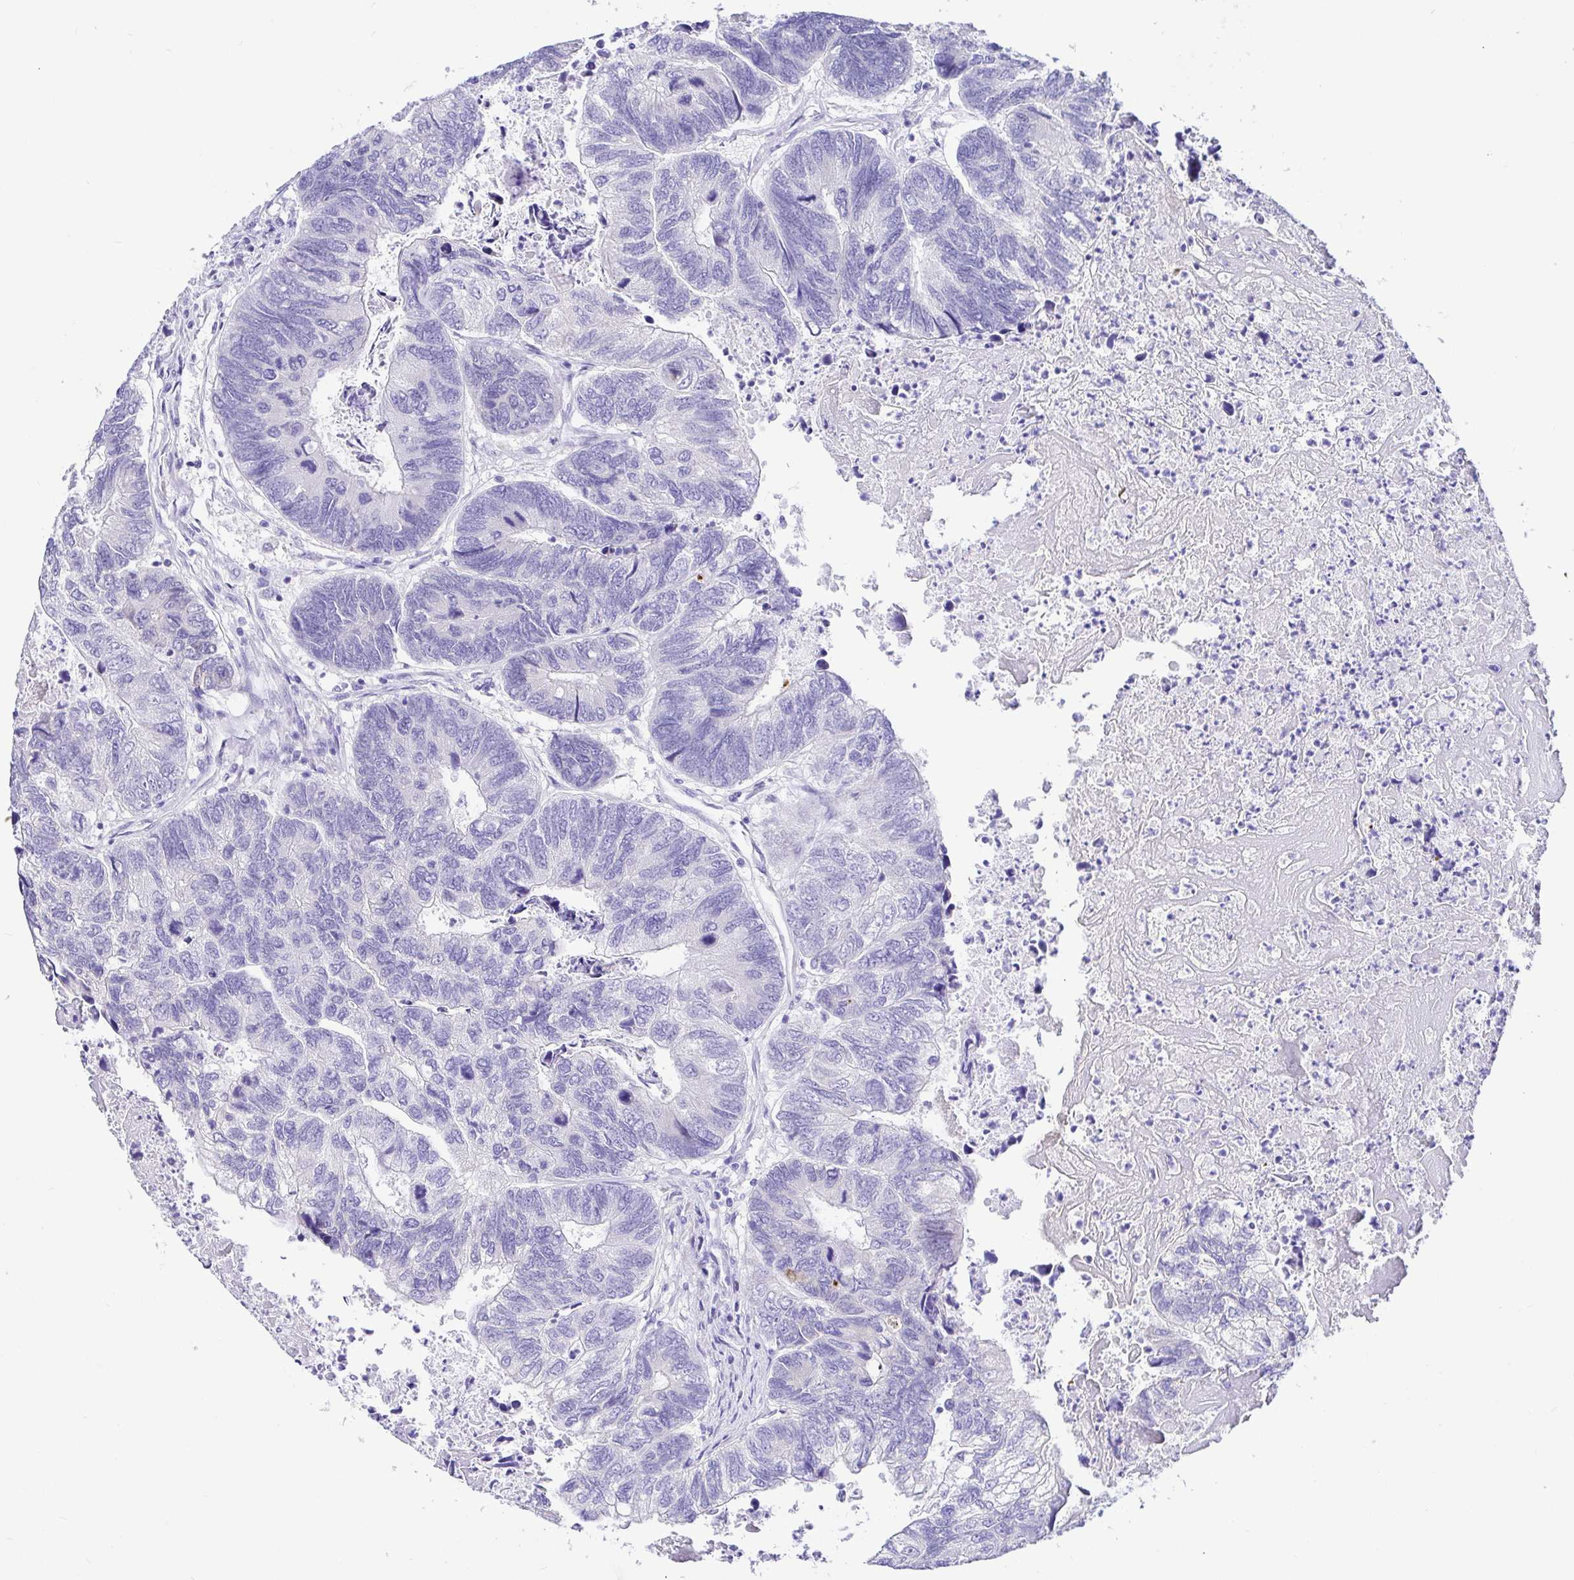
{"staining": {"intensity": "negative", "quantity": "none", "location": "none"}, "tissue": "colorectal cancer", "cell_type": "Tumor cells", "image_type": "cancer", "snomed": [{"axis": "morphology", "description": "Adenocarcinoma, NOS"}, {"axis": "topography", "description": "Colon"}], "caption": "Image shows no significant protein positivity in tumor cells of colorectal adenocarcinoma. The staining was performed using DAB to visualize the protein expression in brown, while the nuclei were stained in blue with hematoxylin (Magnification: 20x).", "gene": "BACE2", "patient": {"sex": "female", "age": 67}}